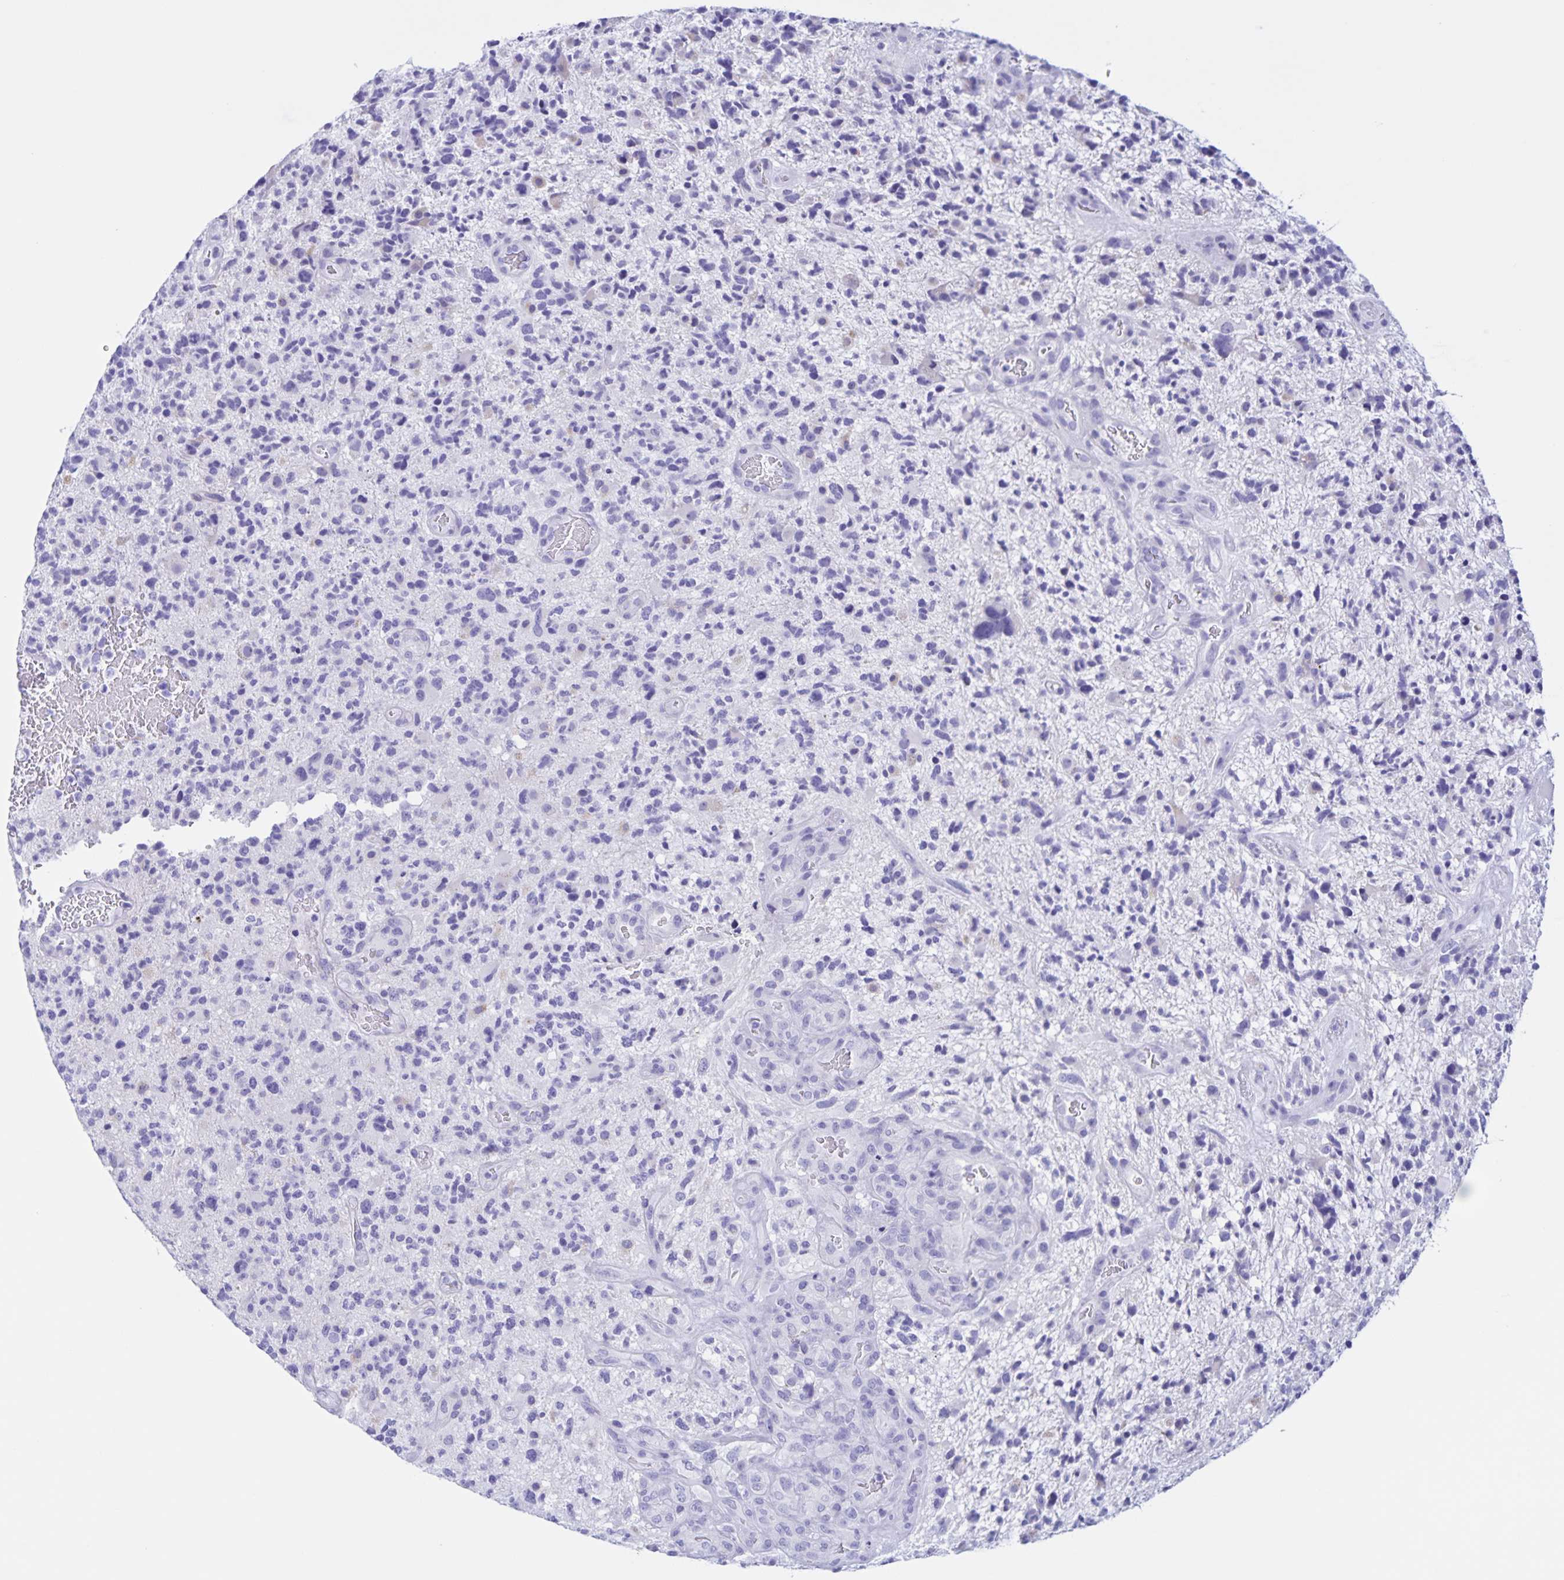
{"staining": {"intensity": "negative", "quantity": "none", "location": "none"}, "tissue": "glioma", "cell_type": "Tumor cells", "image_type": "cancer", "snomed": [{"axis": "morphology", "description": "Glioma, malignant, High grade"}, {"axis": "topography", "description": "Brain"}], "caption": "DAB immunohistochemical staining of malignant high-grade glioma demonstrates no significant expression in tumor cells. (Brightfield microscopy of DAB (3,3'-diaminobenzidine) IHC at high magnification).", "gene": "TGIF2LX", "patient": {"sex": "female", "age": 71}}